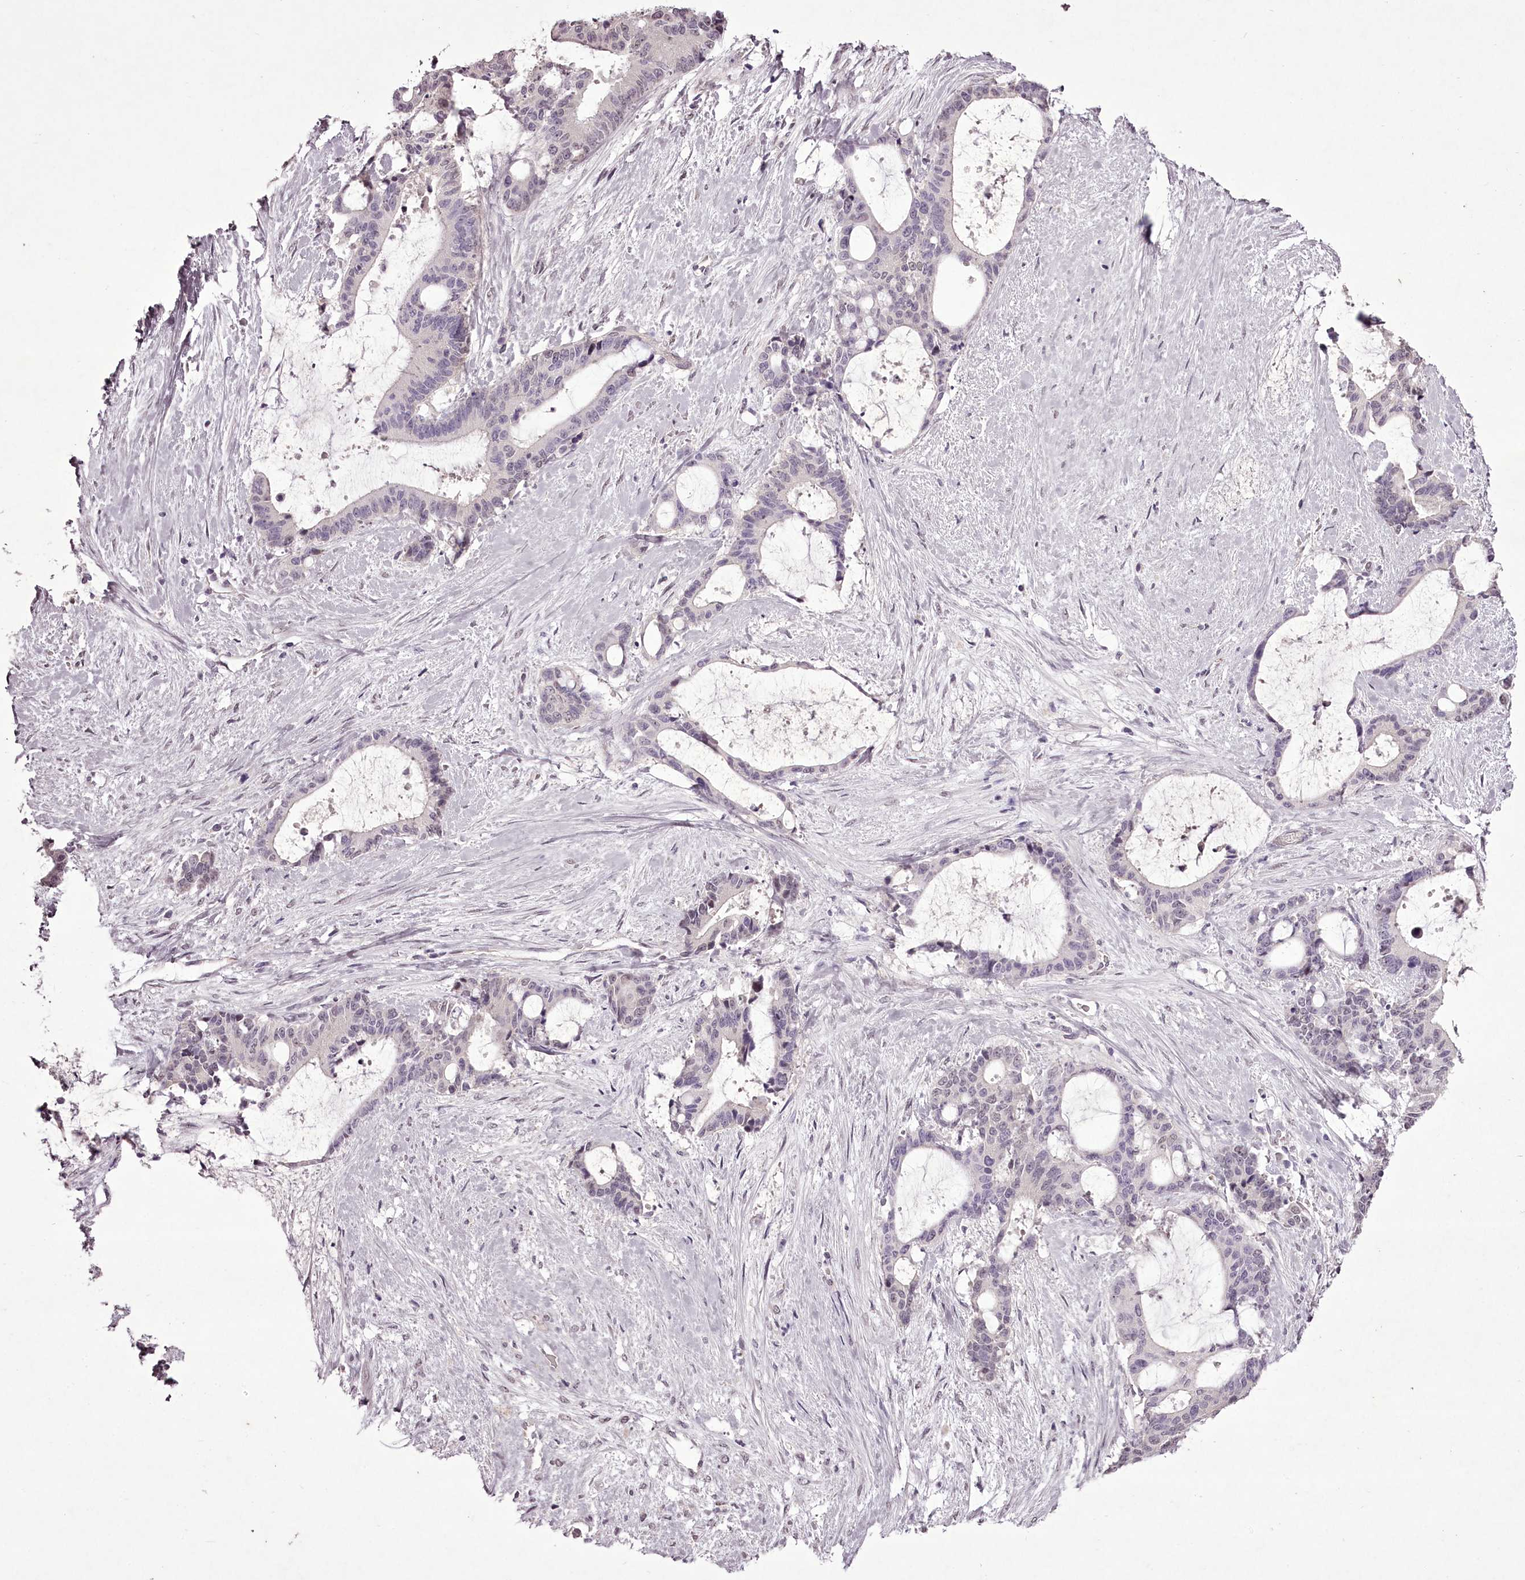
{"staining": {"intensity": "negative", "quantity": "none", "location": "none"}, "tissue": "liver cancer", "cell_type": "Tumor cells", "image_type": "cancer", "snomed": [{"axis": "morphology", "description": "Normal tissue, NOS"}, {"axis": "morphology", "description": "Cholangiocarcinoma"}, {"axis": "topography", "description": "Liver"}, {"axis": "topography", "description": "Peripheral nerve tissue"}], "caption": "Immunohistochemistry histopathology image of human liver cancer stained for a protein (brown), which reveals no positivity in tumor cells.", "gene": "C1orf56", "patient": {"sex": "female", "age": 73}}